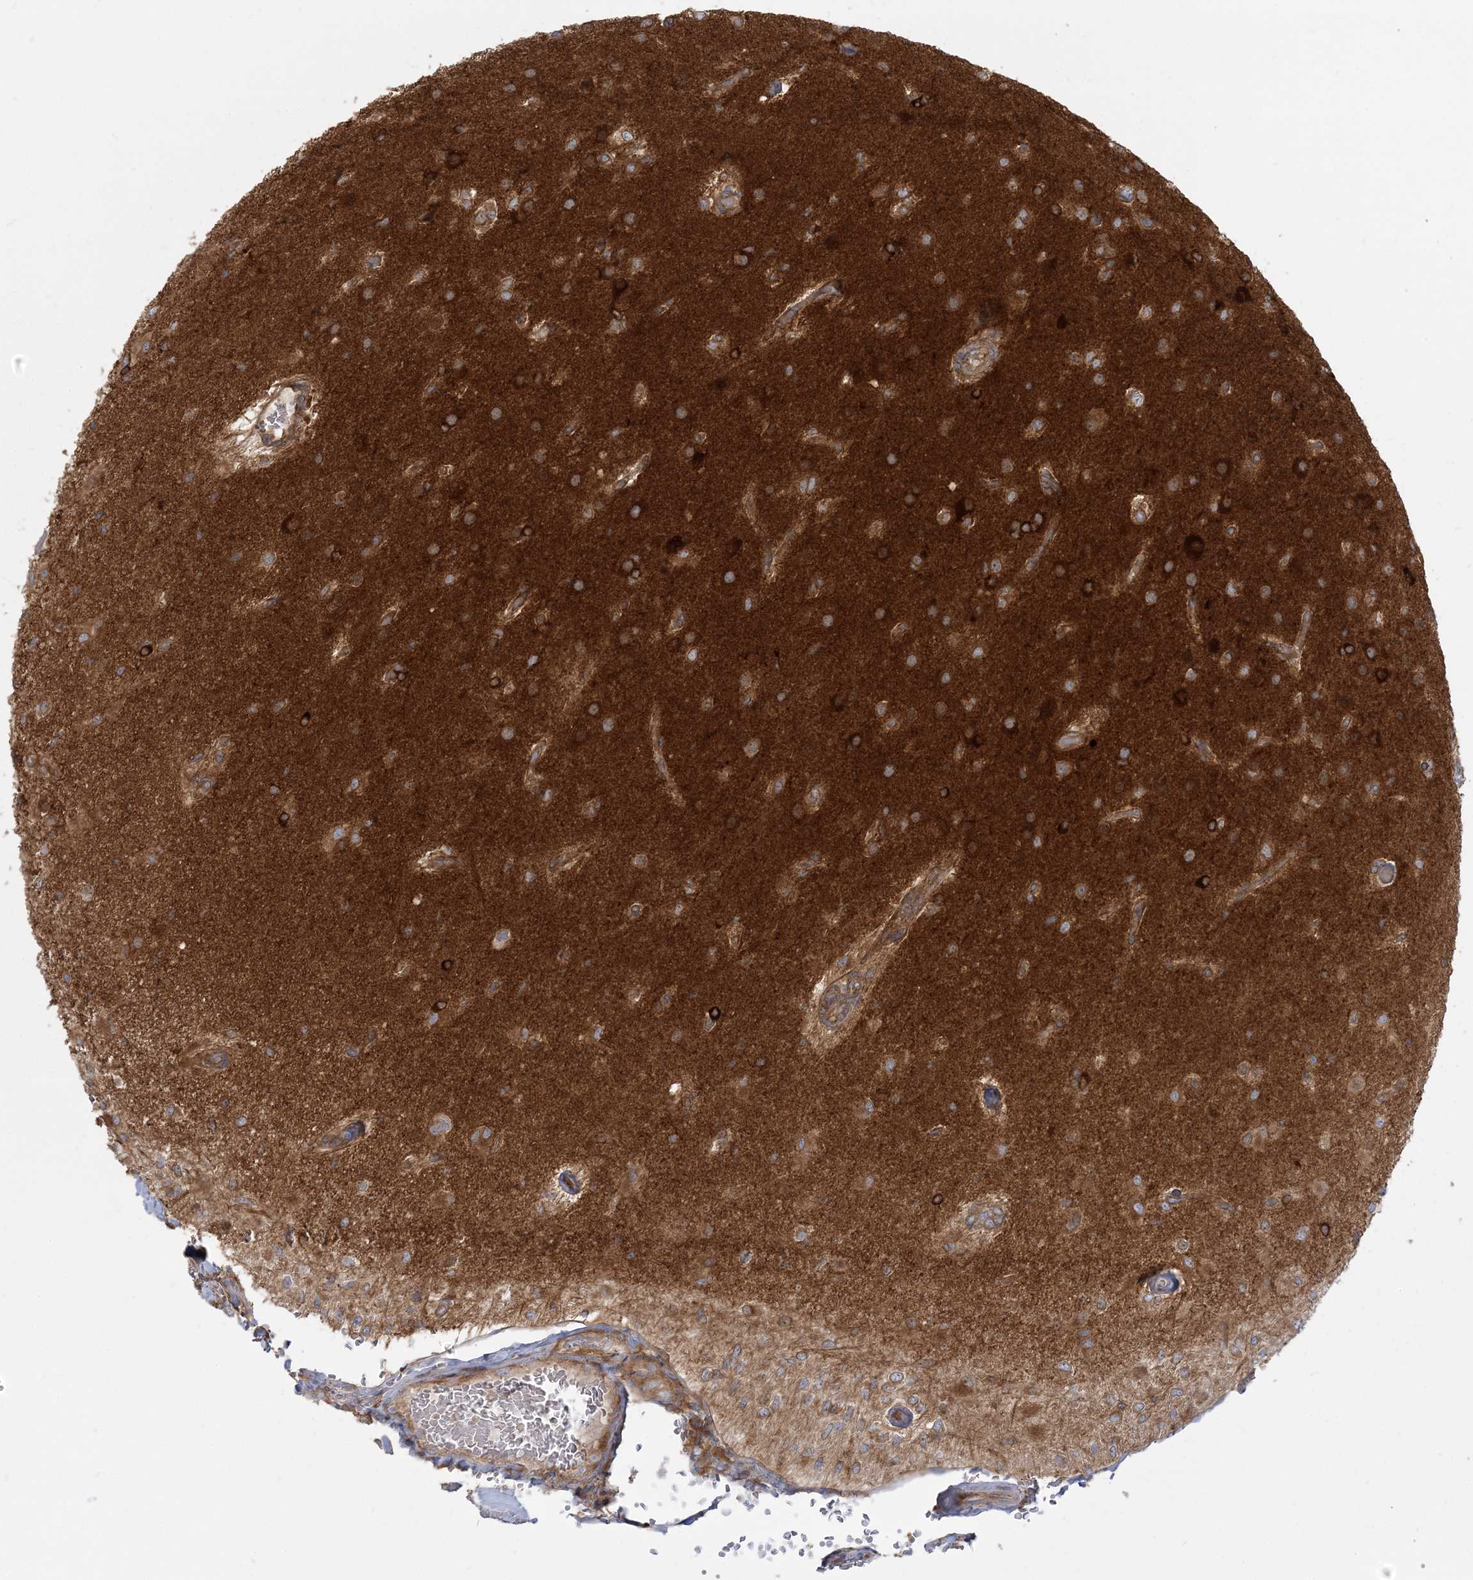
{"staining": {"intensity": "moderate", "quantity": "<25%", "location": "cytoplasmic/membranous"}, "tissue": "glioma", "cell_type": "Tumor cells", "image_type": "cancer", "snomed": [{"axis": "morphology", "description": "Normal tissue, NOS"}, {"axis": "morphology", "description": "Glioma, malignant, High grade"}, {"axis": "topography", "description": "Cerebral cortex"}], "caption": "IHC (DAB (3,3'-diaminobenzidine)) staining of human glioma reveals moderate cytoplasmic/membranous protein expression in about <25% of tumor cells.", "gene": "STAM", "patient": {"sex": "male", "age": 77}}